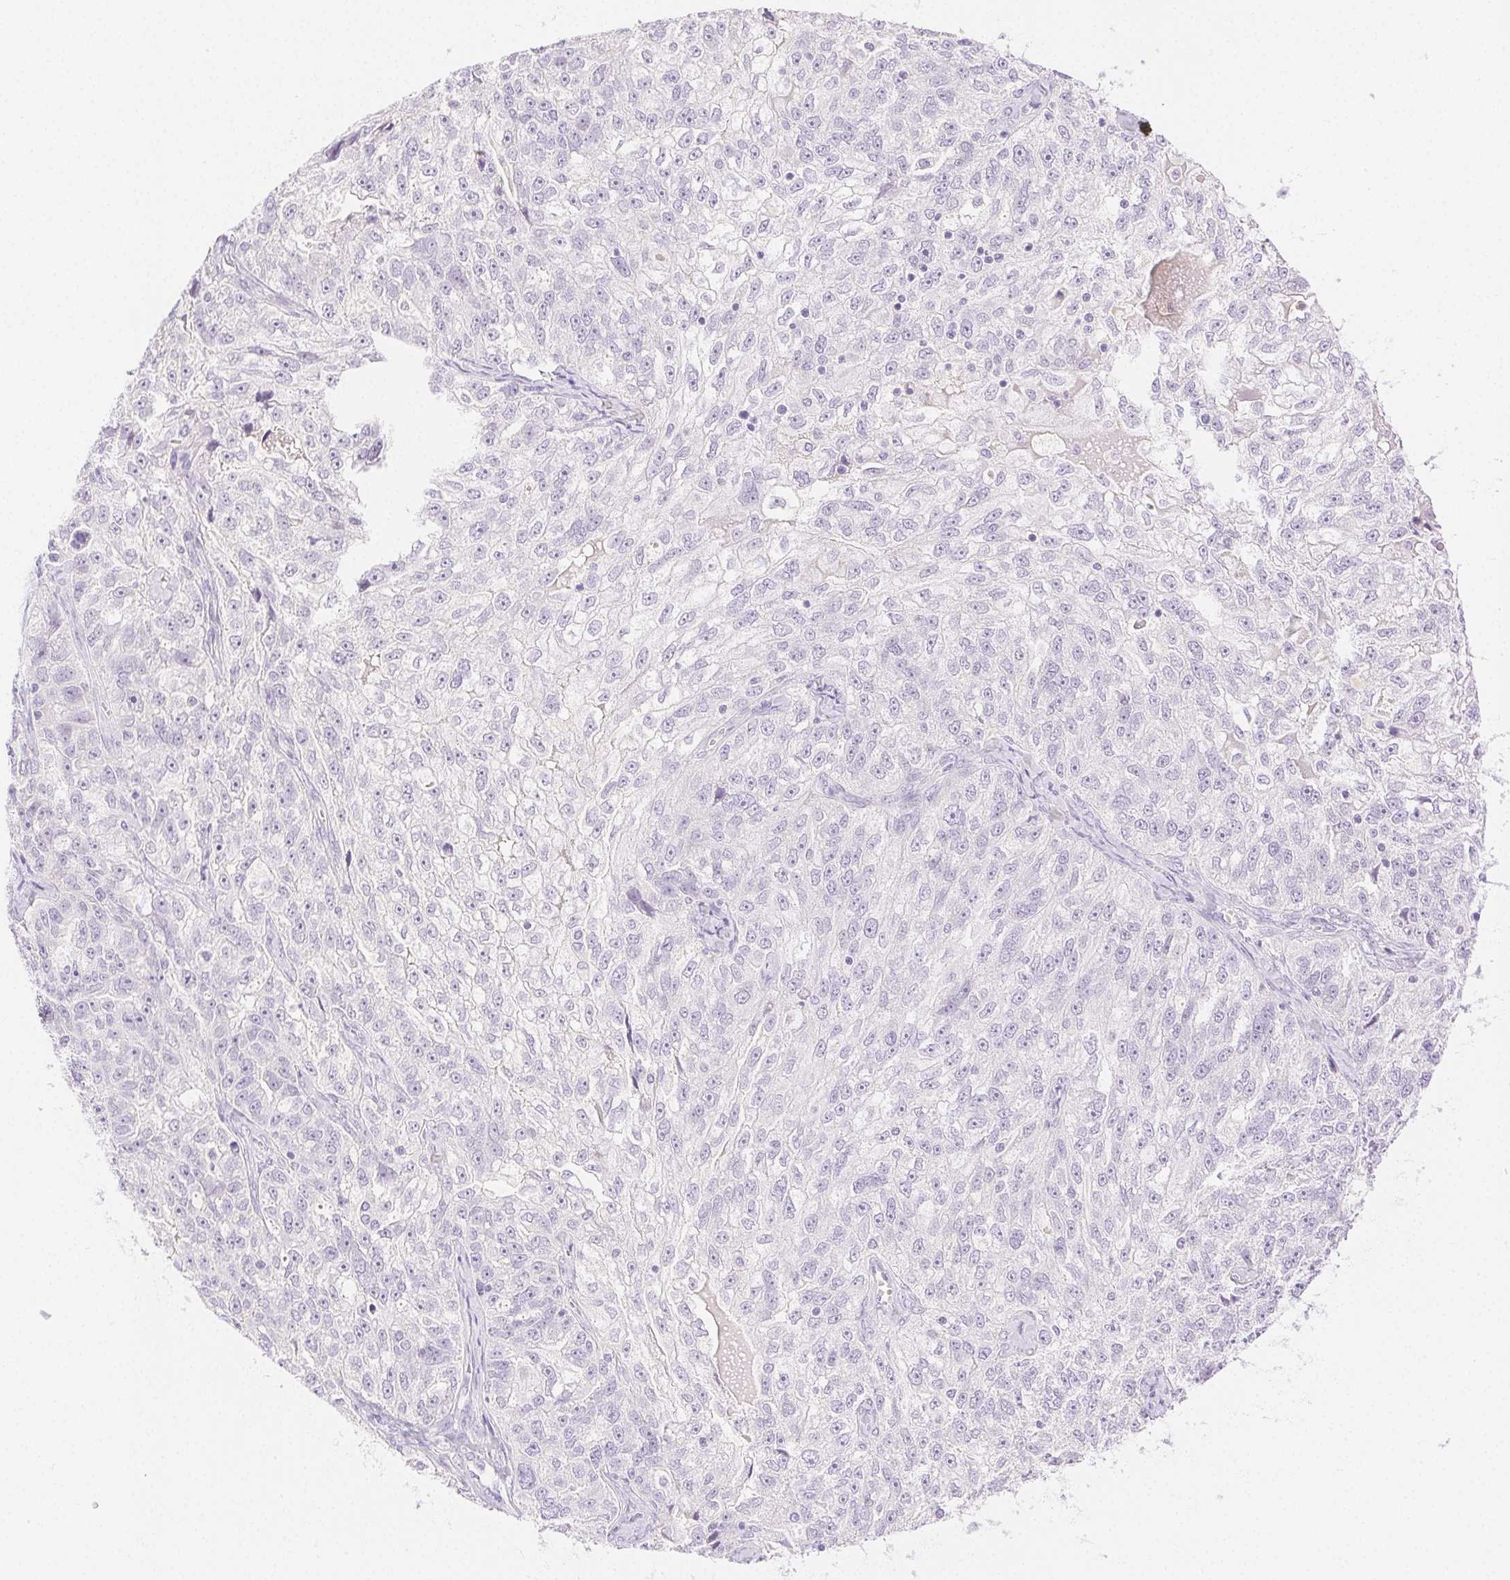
{"staining": {"intensity": "negative", "quantity": "none", "location": "none"}, "tissue": "ovarian cancer", "cell_type": "Tumor cells", "image_type": "cancer", "snomed": [{"axis": "morphology", "description": "Cystadenocarcinoma, serous, NOS"}, {"axis": "topography", "description": "Ovary"}], "caption": "Tumor cells show no significant staining in ovarian serous cystadenocarcinoma. (Immunohistochemistry (ihc), brightfield microscopy, high magnification).", "gene": "SPACA4", "patient": {"sex": "female", "age": 51}}